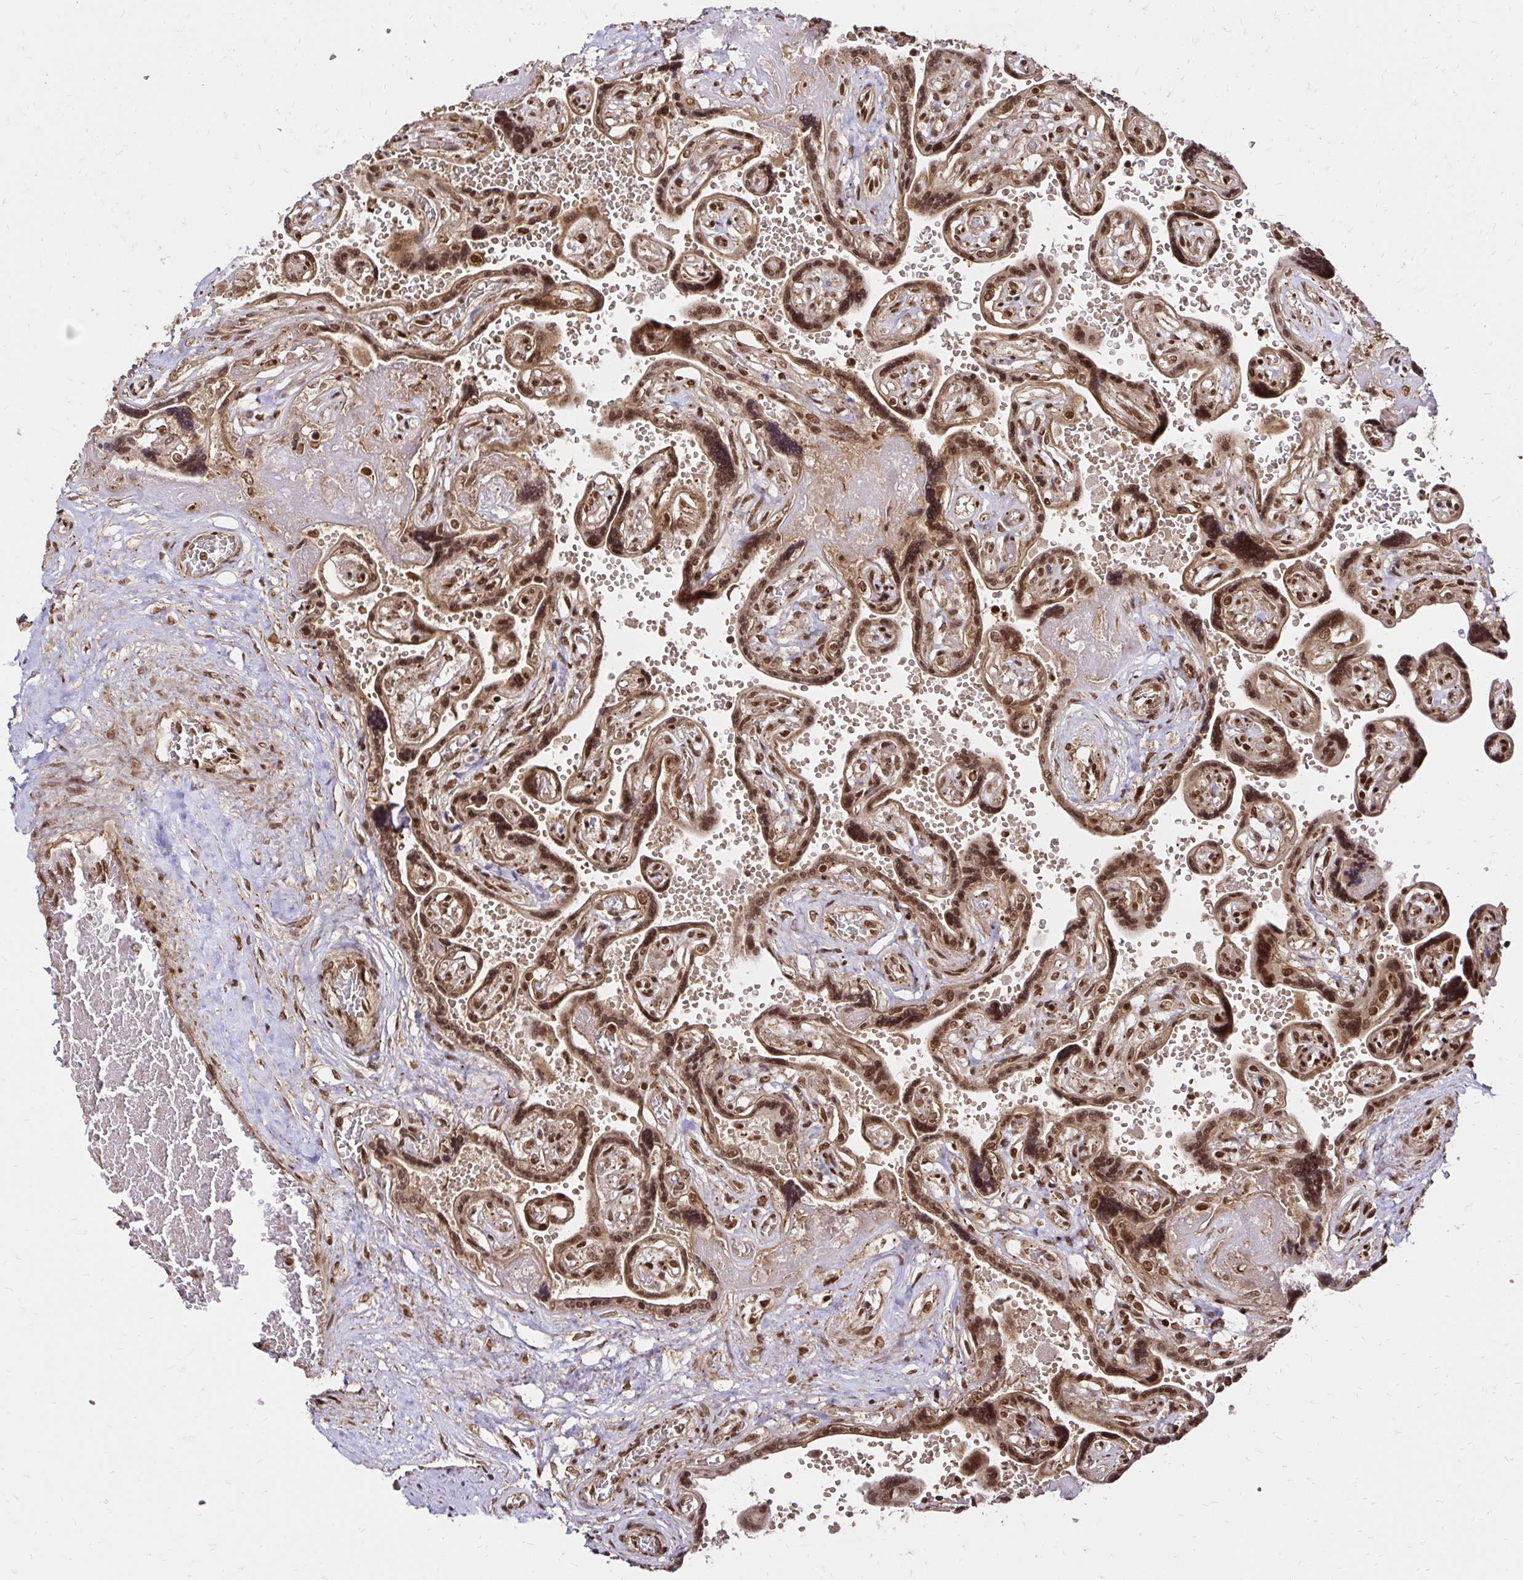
{"staining": {"intensity": "strong", "quantity": ">75%", "location": "cytoplasmic/membranous,nuclear"}, "tissue": "placenta", "cell_type": "Decidual cells", "image_type": "normal", "snomed": [{"axis": "morphology", "description": "Normal tissue, NOS"}, {"axis": "topography", "description": "Placenta"}], "caption": "Placenta stained with DAB immunohistochemistry (IHC) exhibits high levels of strong cytoplasmic/membranous,nuclear expression in approximately >75% of decidual cells.", "gene": "GLYR1", "patient": {"sex": "female", "age": 32}}